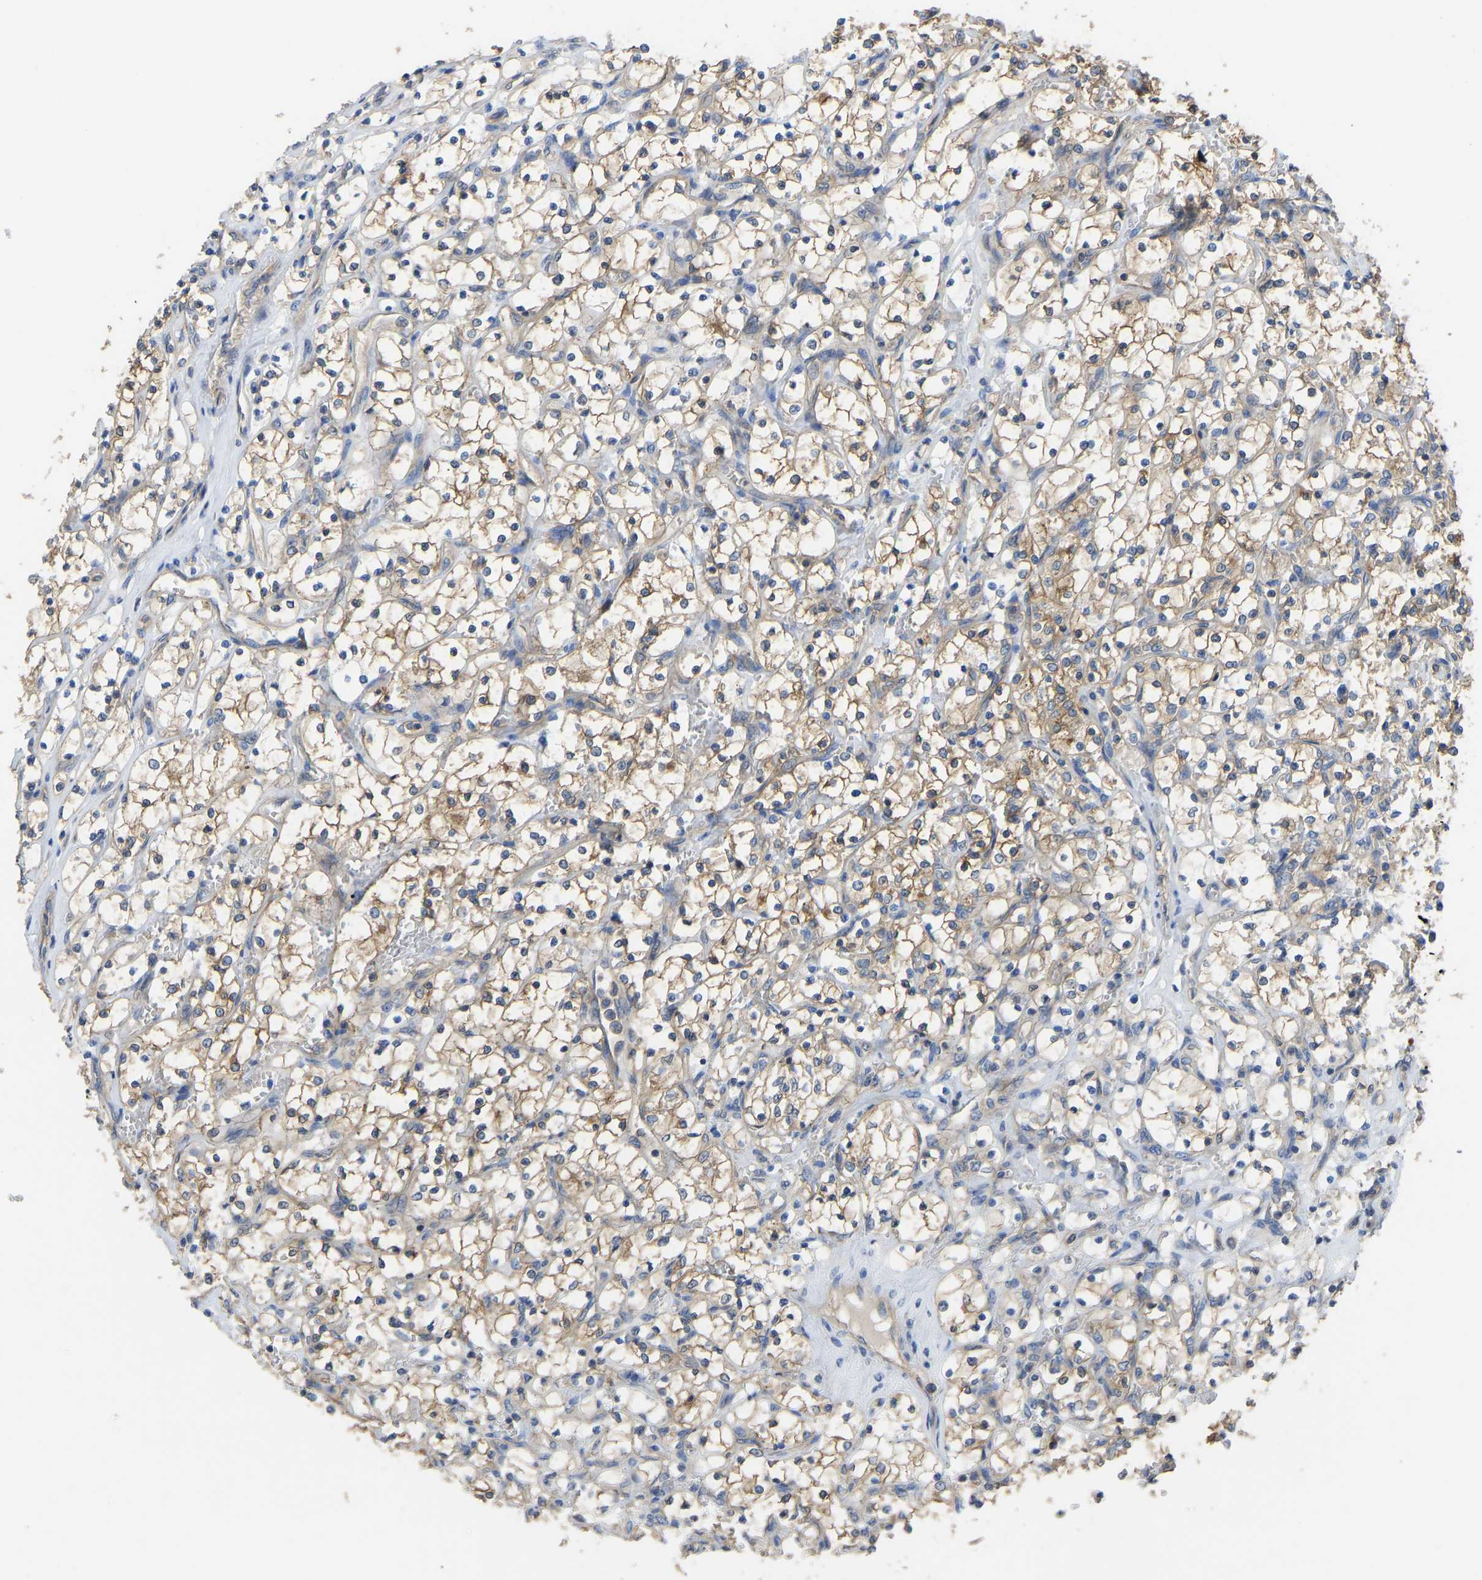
{"staining": {"intensity": "moderate", "quantity": ">75%", "location": "cytoplasmic/membranous"}, "tissue": "renal cancer", "cell_type": "Tumor cells", "image_type": "cancer", "snomed": [{"axis": "morphology", "description": "Adenocarcinoma, NOS"}, {"axis": "topography", "description": "Kidney"}], "caption": "Approximately >75% of tumor cells in renal cancer (adenocarcinoma) demonstrate moderate cytoplasmic/membranous protein staining as visualized by brown immunohistochemical staining.", "gene": "PPP3CA", "patient": {"sex": "female", "age": 69}}